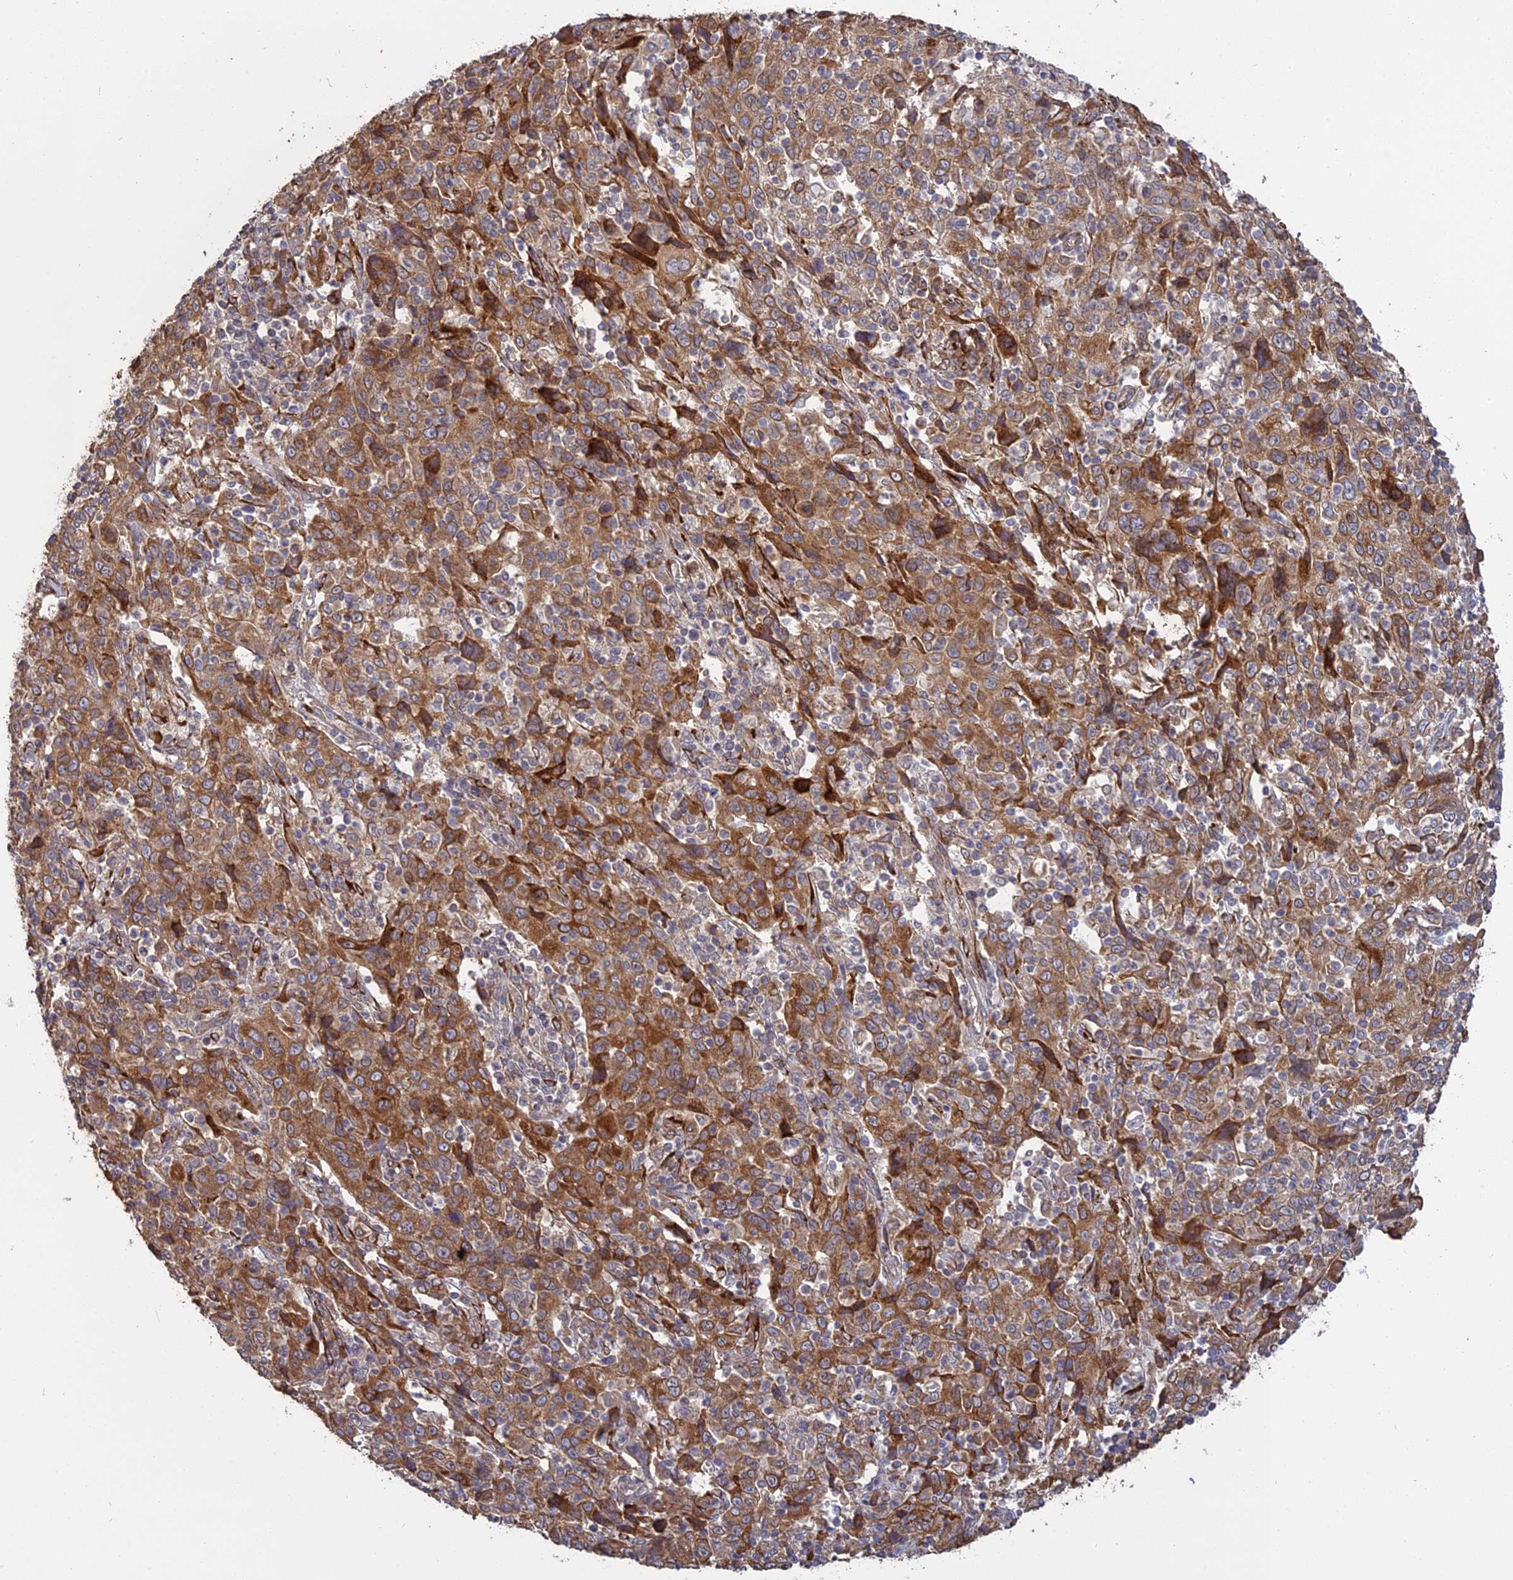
{"staining": {"intensity": "moderate", "quantity": ">75%", "location": "cytoplasmic/membranous"}, "tissue": "cervical cancer", "cell_type": "Tumor cells", "image_type": "cancer", "snomed": [{"axis": "morphology", "description": "Squamous cell carcinoma, NOS"}, {"axis": "topography", "description": "Cervix"}], "caption": "An immunohistochemistry histopathology image of tumor tissue is shown. Protein staining in brown labels moderate cytoplasmic/membranous positivity in cervical squamous cell carcinoma within tumor cells.", "gene": "PPIC", "patient": {"sex": "female", "age": 46}}